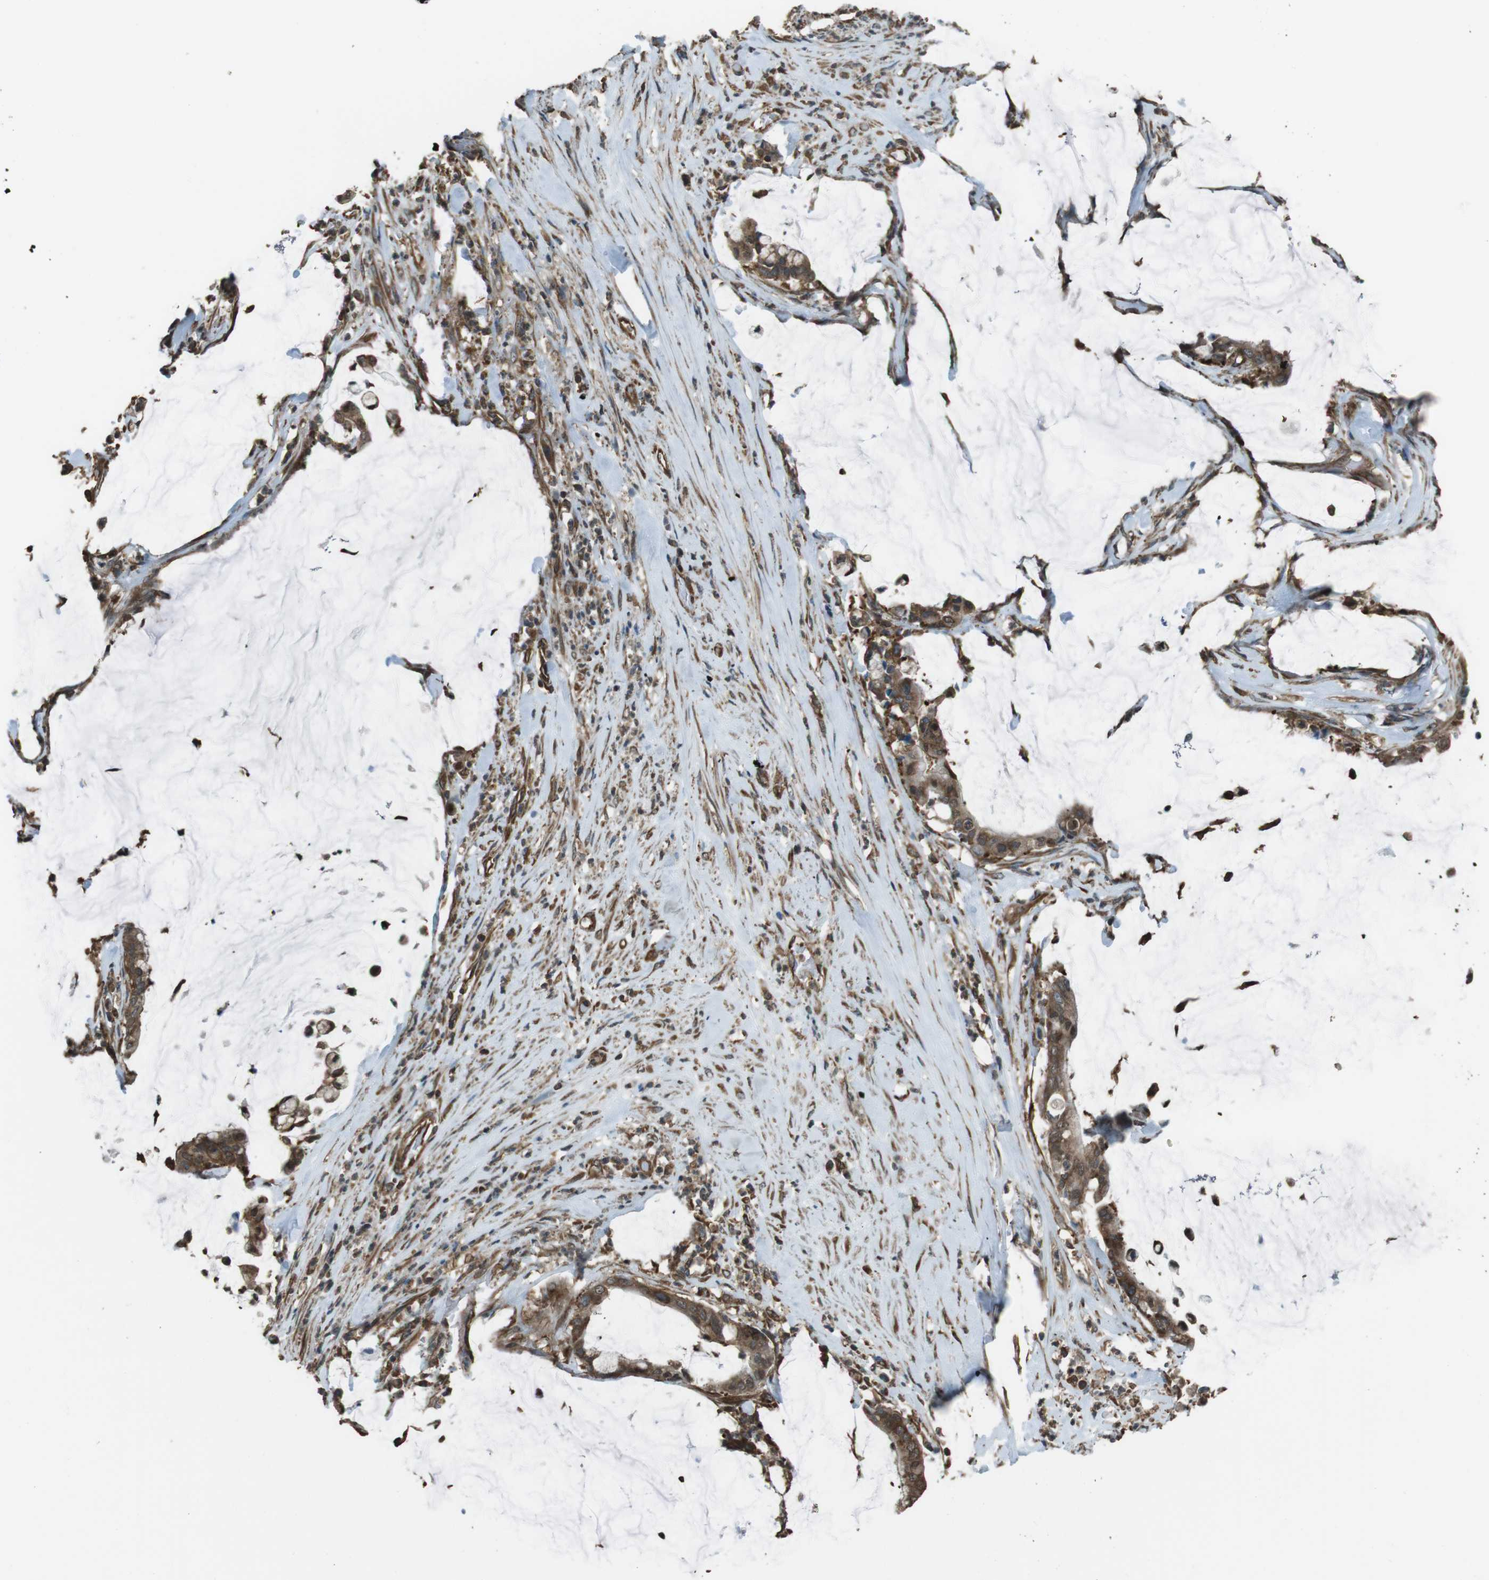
{"staining": {"intensity": "moderate", "quantity": ">75%", "location": "cytoplasmic/membranous"}, "tissue": "pancreatic cancer", "cell_type": "Tumor cells", "image_type": "cancer", "snomed": [{"axis": "morphology", "description": "Adenocarcinoma, NOS"}, {"axis": "topography", "description": "Pancreas"}], "caption": "The photomicrograph demonstrates immunohistochemical staining of pancreatic cancer (adenocarcinoma). There is moderate cytoplasmic/membranous staining is appreciated in about >75% of tumor cells.", "gene": "PA2G4", "patient": {"sex": "male", "age": 41}}